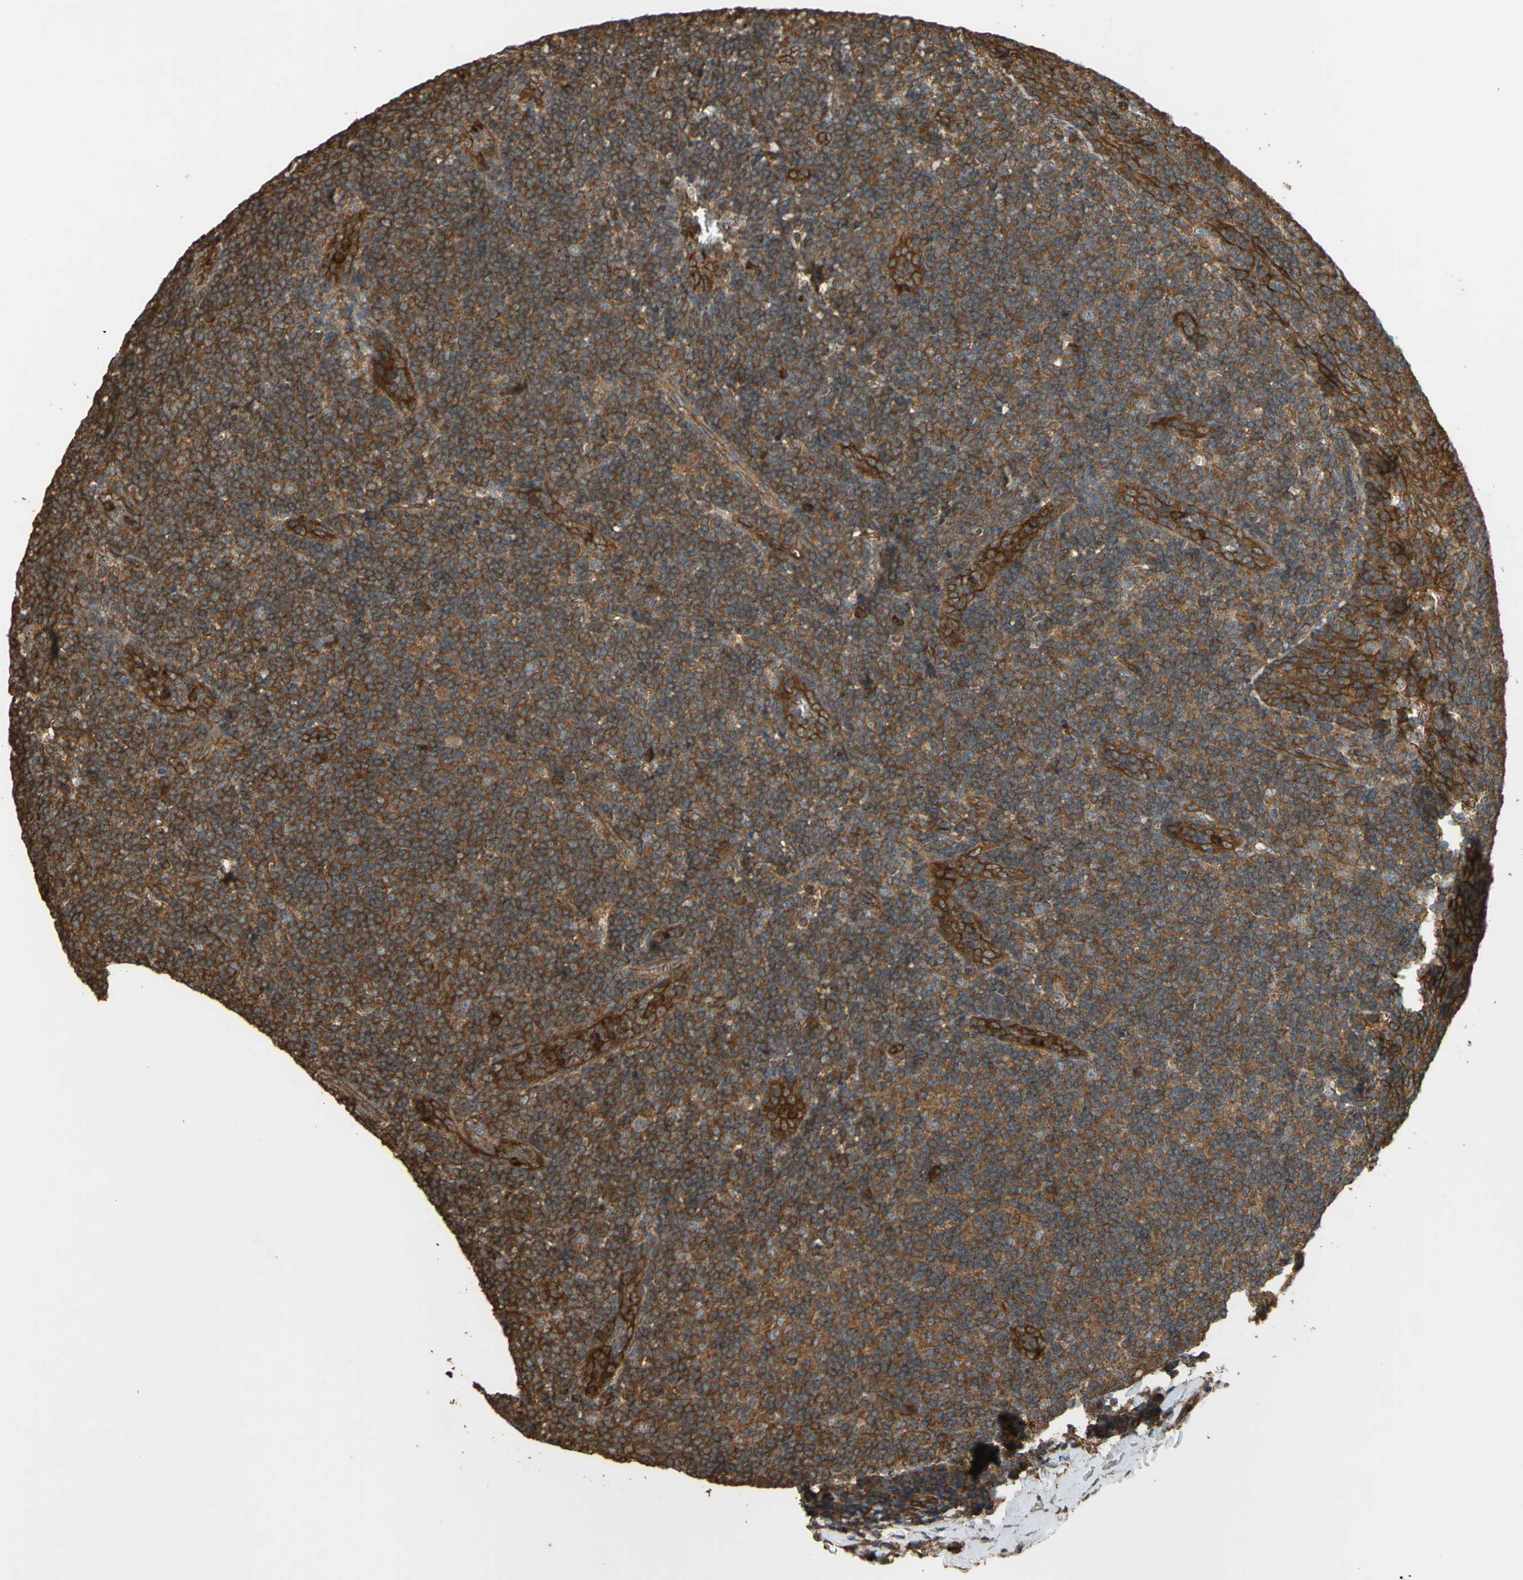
{"staining": {"intensity": "strong", "quantity": ">75%", "location": "cytoplasmic/membranous"}, "tissue": "tonsil", "cell_type": "Germinal center cells", "image_type": "normal", "snomed": [{"axis": "morphology", "description": "Normal tissue, NOS"}, {"axis": "topography", "description": "Tonsil"}], "caption": "Protein staining of benign tonsil reveals strong cytoplasmic/membranous staining in approximately >75% of germinal center cells.", "gene": "CTTN", "patient": {"sex": "male", "age": 31}}